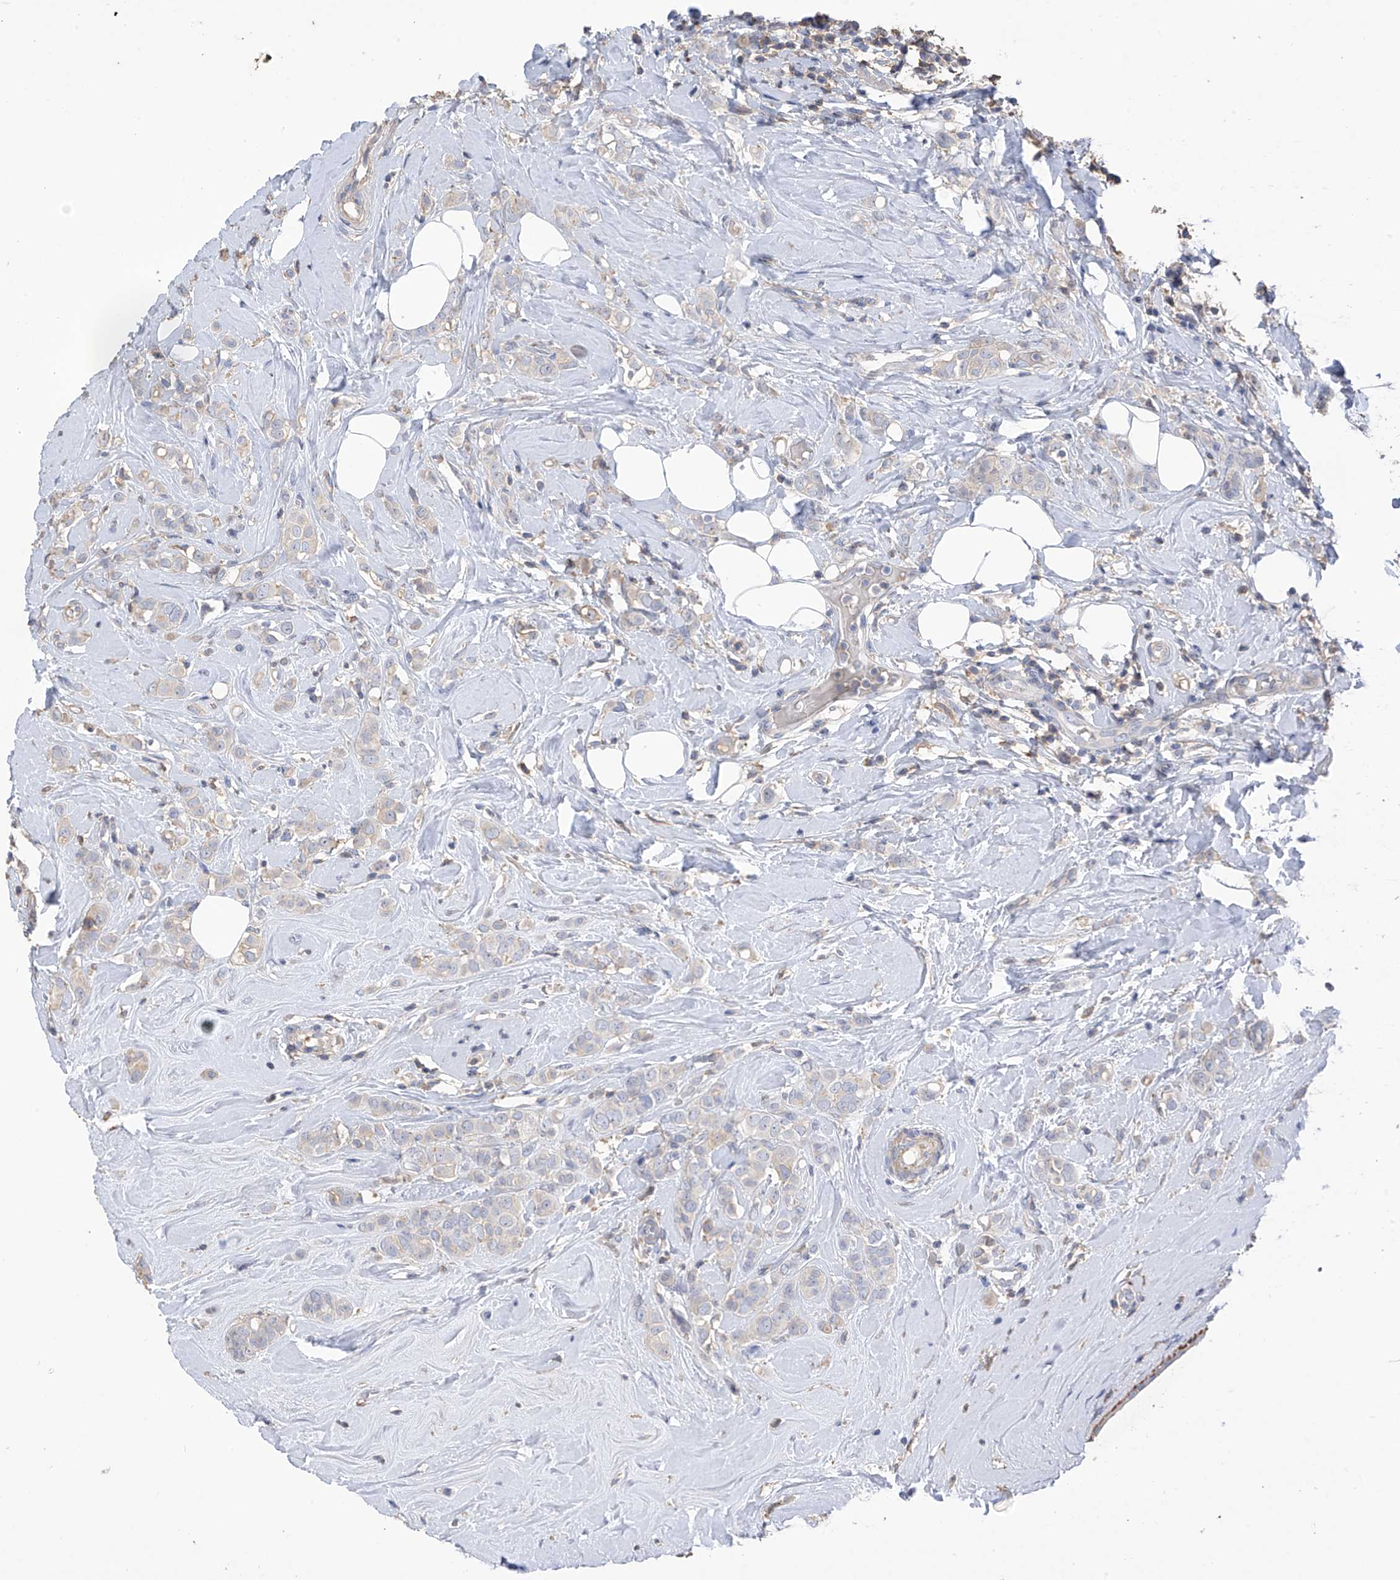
{"staining": {"intensity": "negative", "quantity": "none", "location": "none"}, "tissue": "breast cancer", "cell_type": "Tumor cells", "image_type": "cancer", "snomed": [{"axis": "morphology", "description": "Lobular carcinoma"}, {"axis": "topography", "description": "Breast"}], "caption": "High magnification brightfield microscopy of breast lobular carcinoma stained with DAB (3,3'-diaminobenzidine) (brown) and counterstained with hematoxylin (blue): tumor cells show no significant positivity. Brightfield microscopy of immunohistochemistry stained with DAB (3,3'-diaminobenzidine) (brown) and hematoxylin (blue), captured at high magnification.", "gene": "SLFN14", "patient": {"sex": "female", "age": 47}}